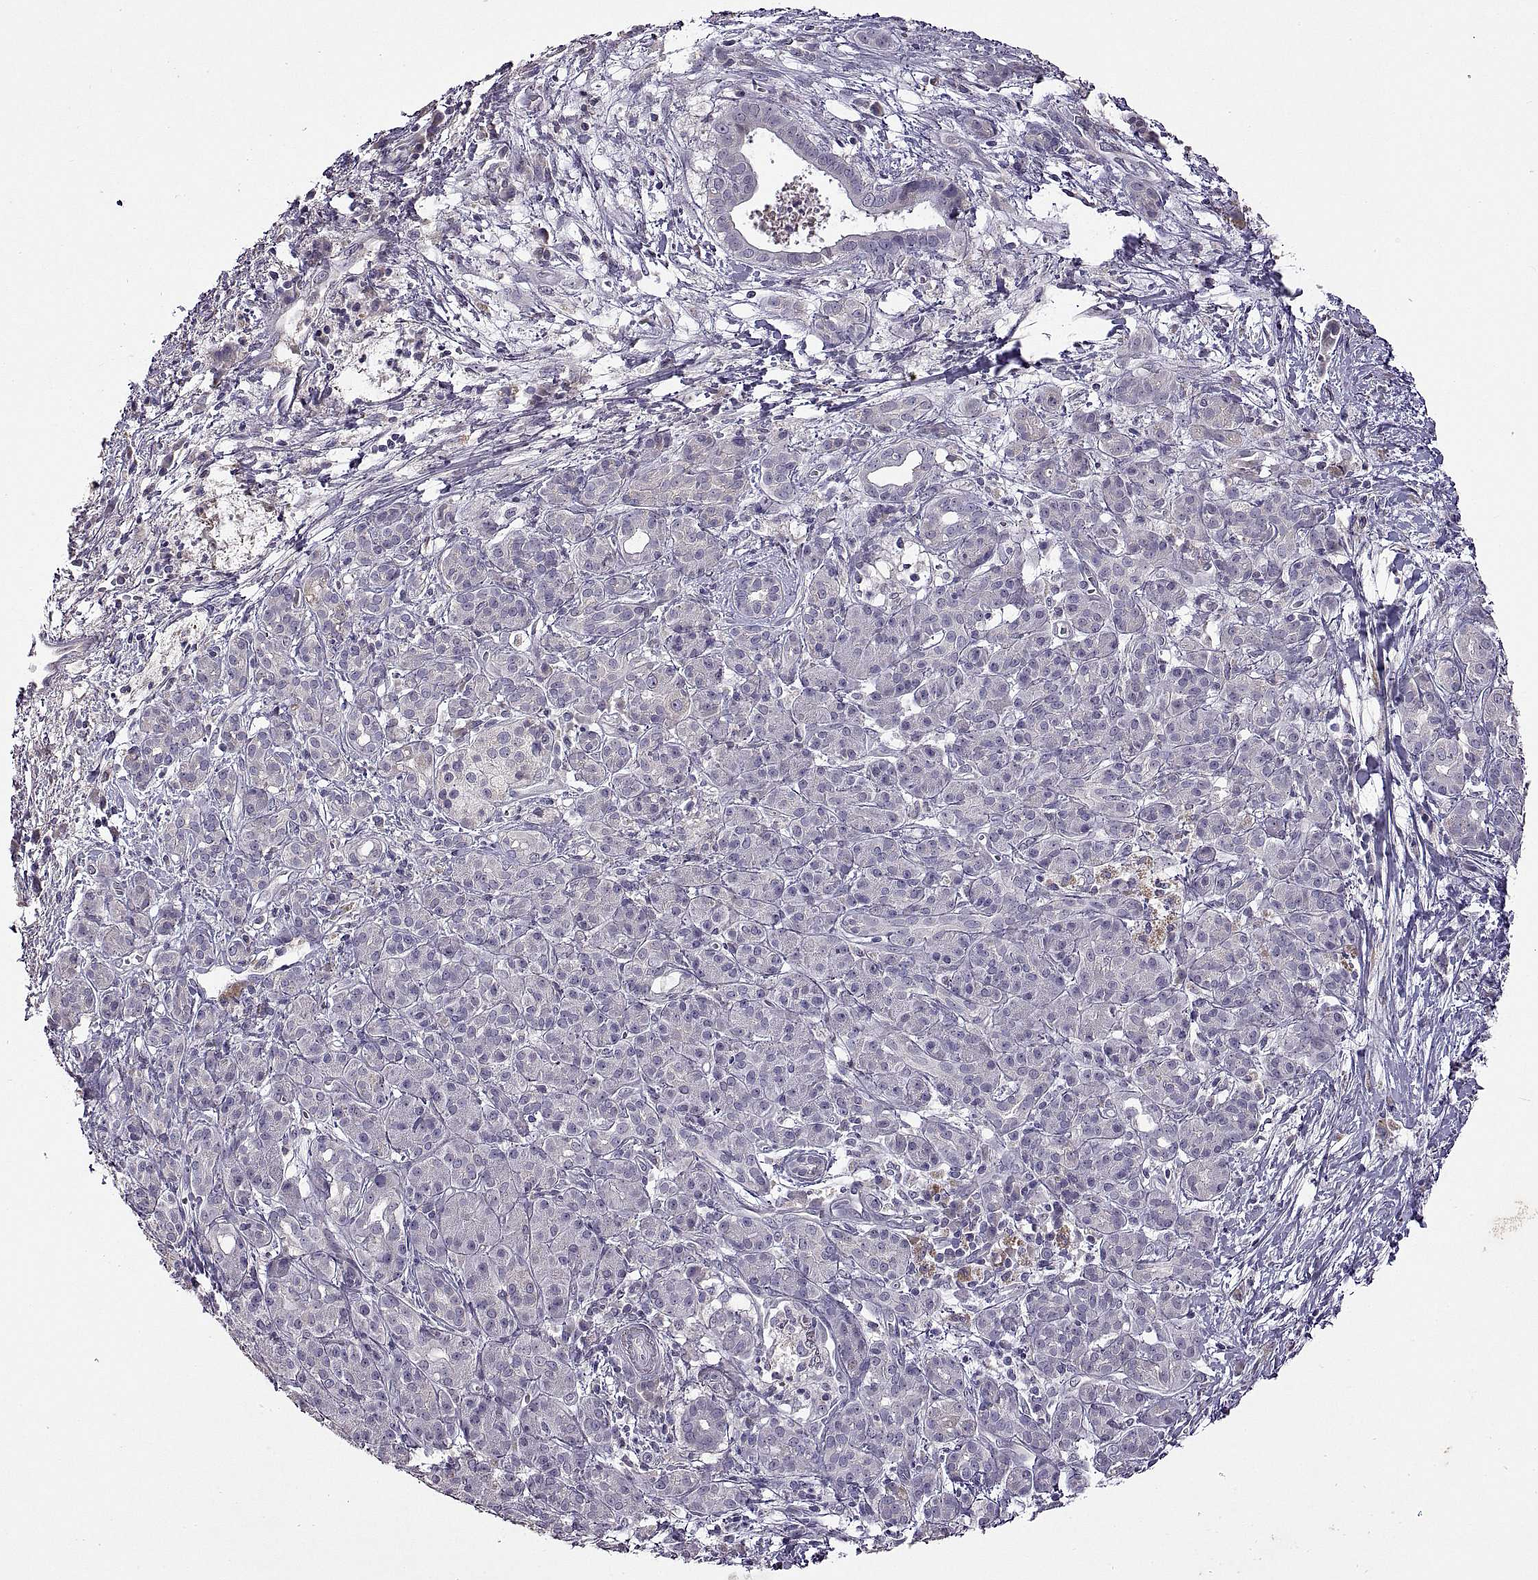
{"staining": {"intensity": "negative", "quantity": "none", "location": "none"}, "tissue": "pancreatic cancer", "cell_type": "Tumor cells", "image_type": "cancer", "snomed": [{"axis": "morphology", "description": "Adenocarcinoma, NOS"}, {"axis": "topography", "description": "Pancreas"}], "caption": "Pancreatic cancer (adenocarcinoma) was stained to show a protein in brown. There is no significant positivity in tumor cells.", "gene": "DEFB136", "patient": {"sex": "male", "age": 61}}